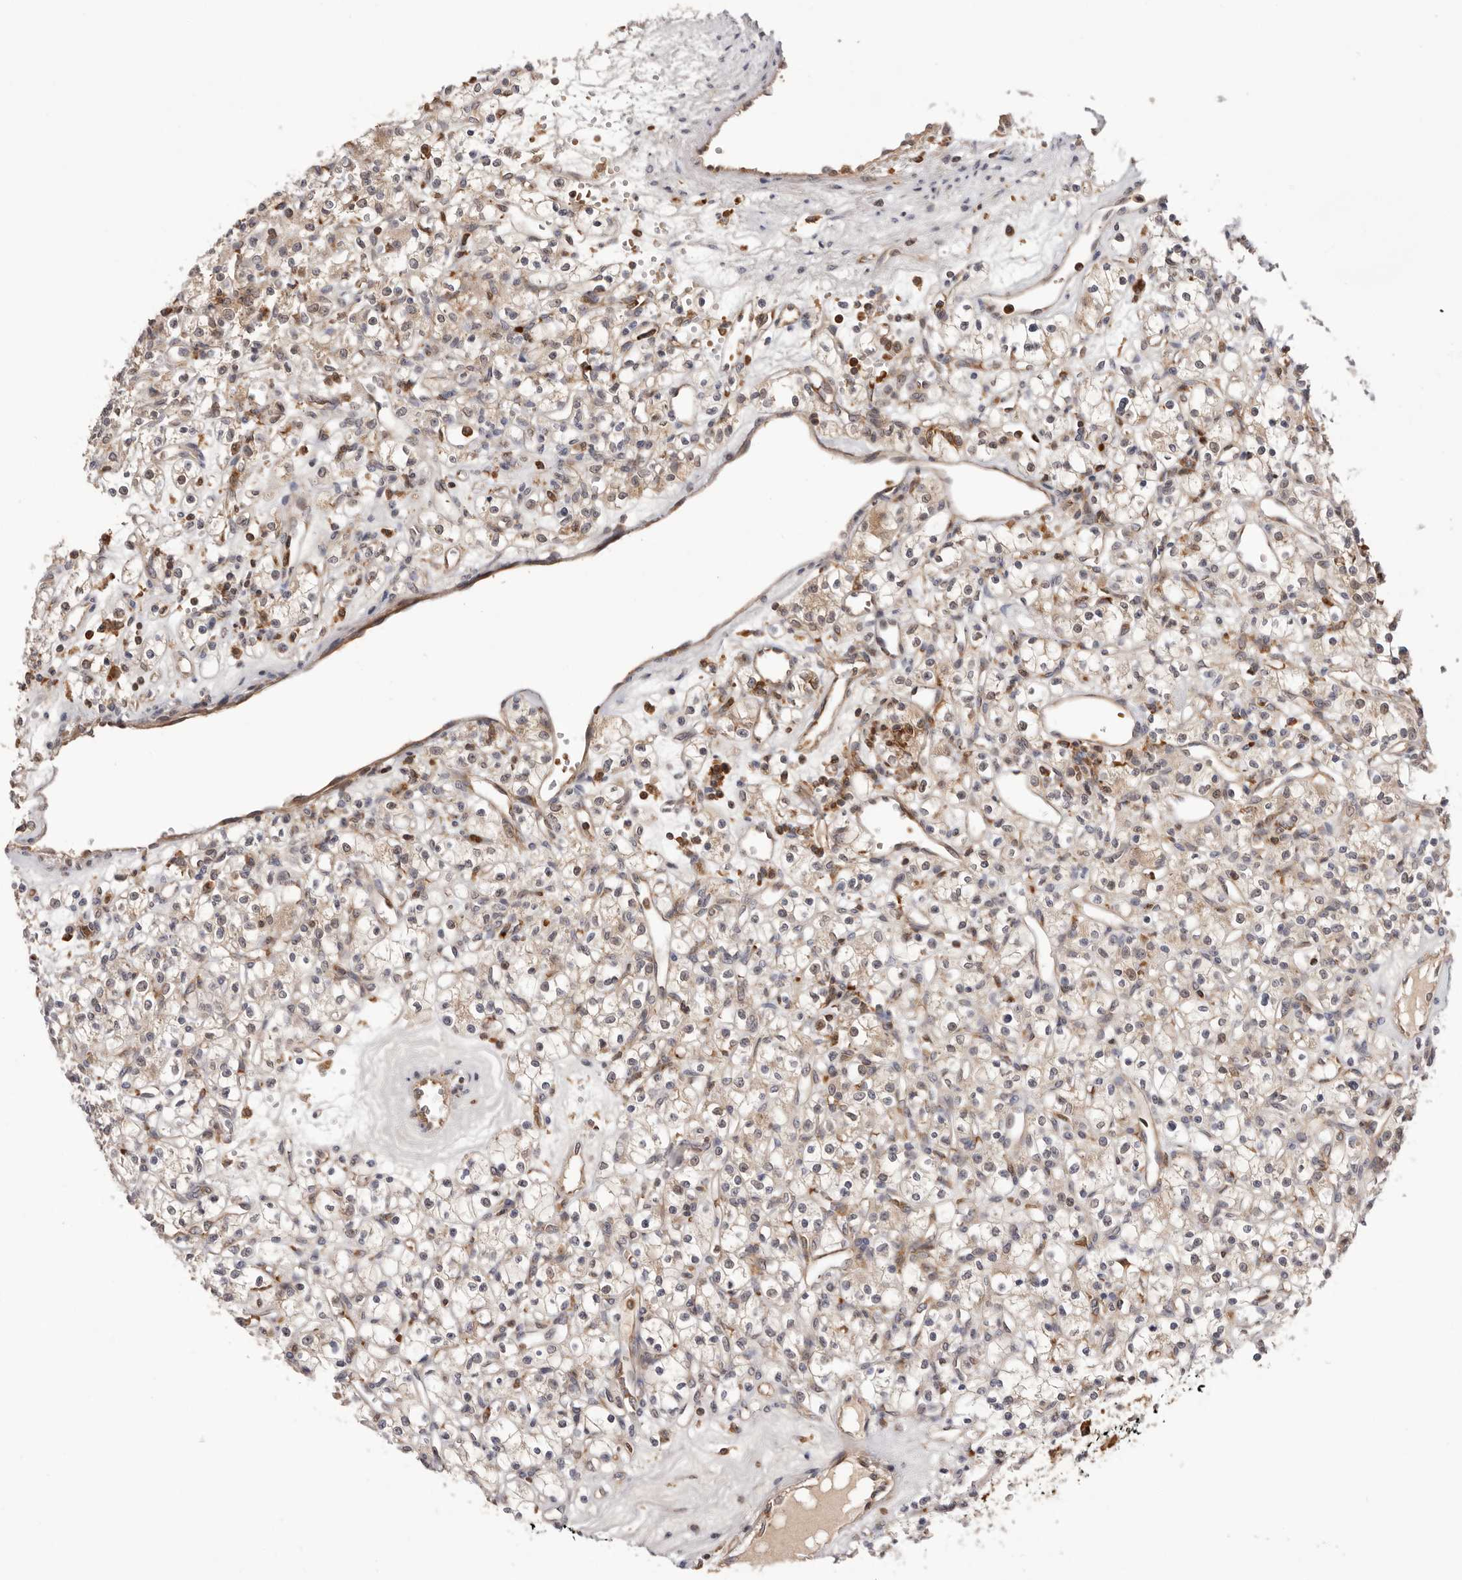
{"staining": {"intensity": "weak", "quantity": "<25%", "location": "cytoplasmic/membranous"}, "tissue": "renal cancer", "cell_type": "Tumor cells", "image_type": "cancer", "snomed": [{"axis": "morphology", "description": "Adenocarcinoma, NOS"}, {"axis": "topography", "description": "Kidney"}], "caption": "IHC of human renal cancer exhibits no staining in tumor cells. (DAB (3,3'-diaminobenzidine) immunohistochemistry (IHC) with hematoxylin counter stain).", "gene": "RNF213", "patient": {"sex": "female", "age": 59}}